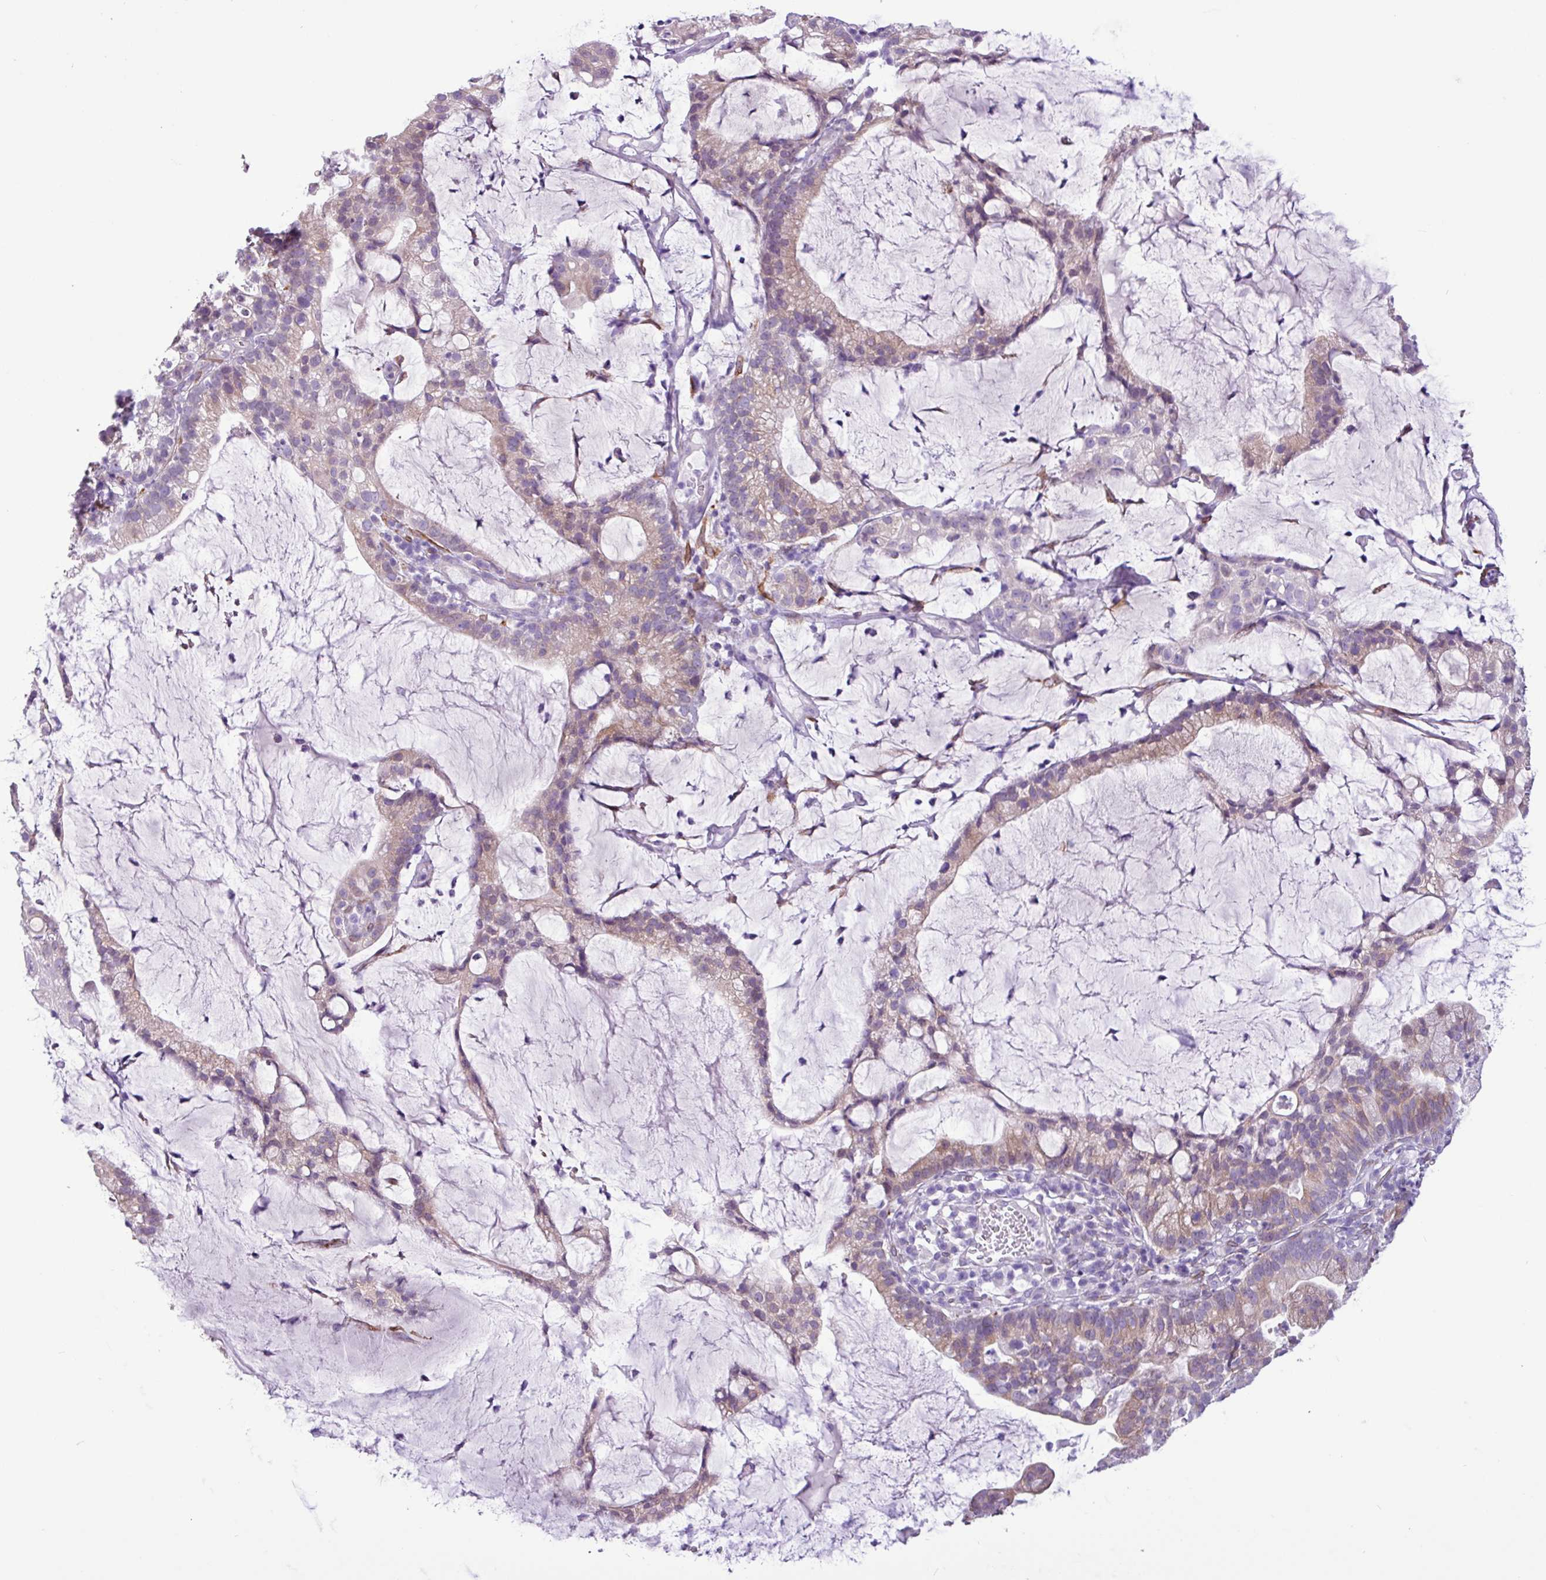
{"staining": {"intensity": "weak", "quantity": "25%-75%", "location": "cytoplasmic/membranous"}, "tissue": "cervical cancer", "cell_type": "Tumor cells", "image_type": "cancer", "snomed": [{"axis": "morphology", "description": "Adenocarcinoma, NOS"}, {"axis": "topography", "description": "Cervix"}], "caption": "Approximately 25%-75% of tumor cells in human cervical adenocarcinoma show weak cytoplasmic/membranous protein staining as visualized by brown immunohistochemical staining.", "gene": "SLC38A1", "patient": {"sex": "female", "age": 41}}